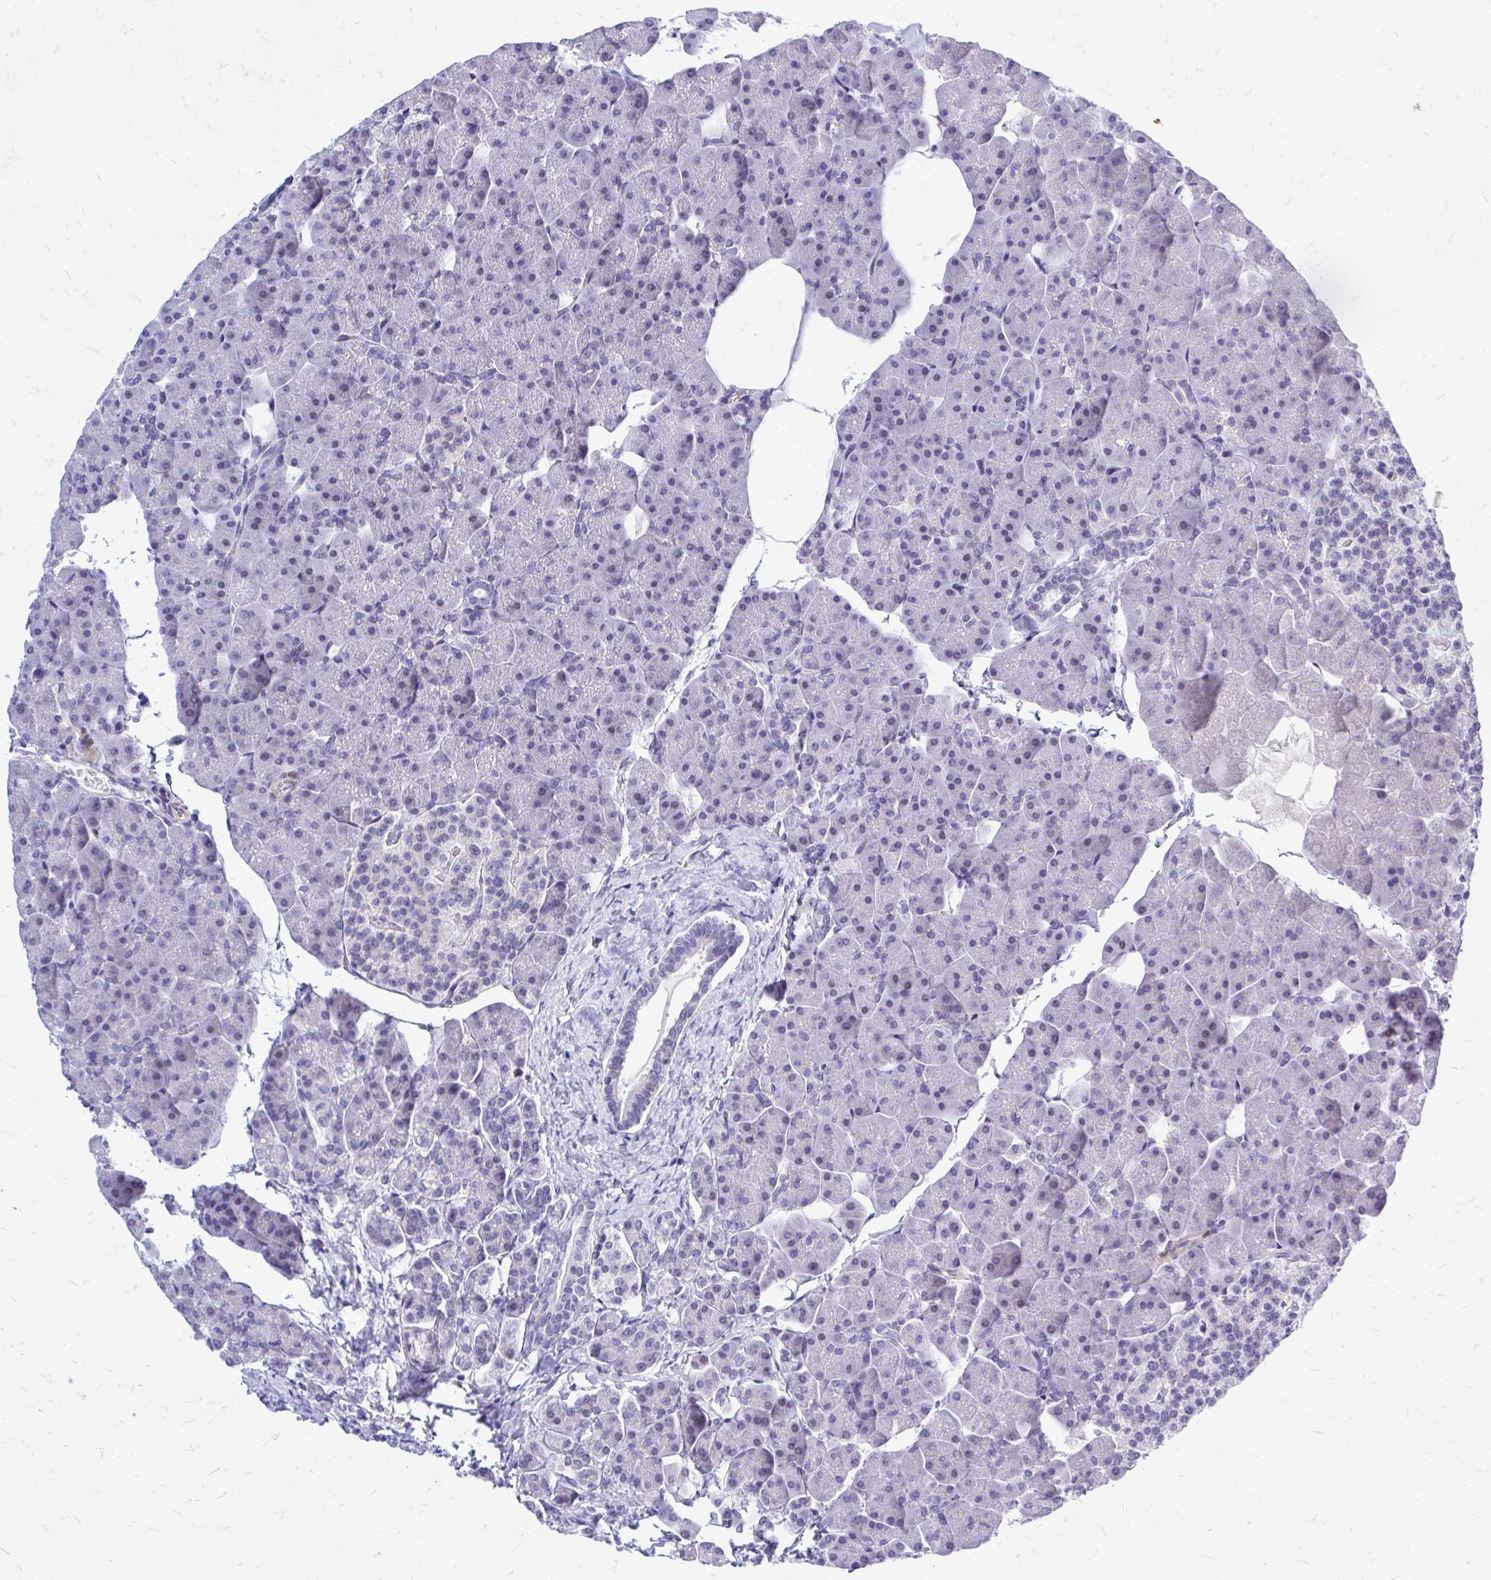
{"staining": {"intensity": "negative", "quantity": "none", "location": "none"}, "tissue": "pancreas", "cell_type": "Exocrine glandular cells", "image_type": "normal", "snomed": [{"axis": "morphology", "description": "Normal tissue, NOS"}, {"axis": "topography", "description": "Pancreas"}], "caption": "This image is of unremarkable pancreas stained with IHC to label a protein in brown with the nuclei are counter-stained blue. There is no positivity in exocrine glandular cells.", "gene": "ZBTB25", "patient": {"sex": "male", "age": 35}}